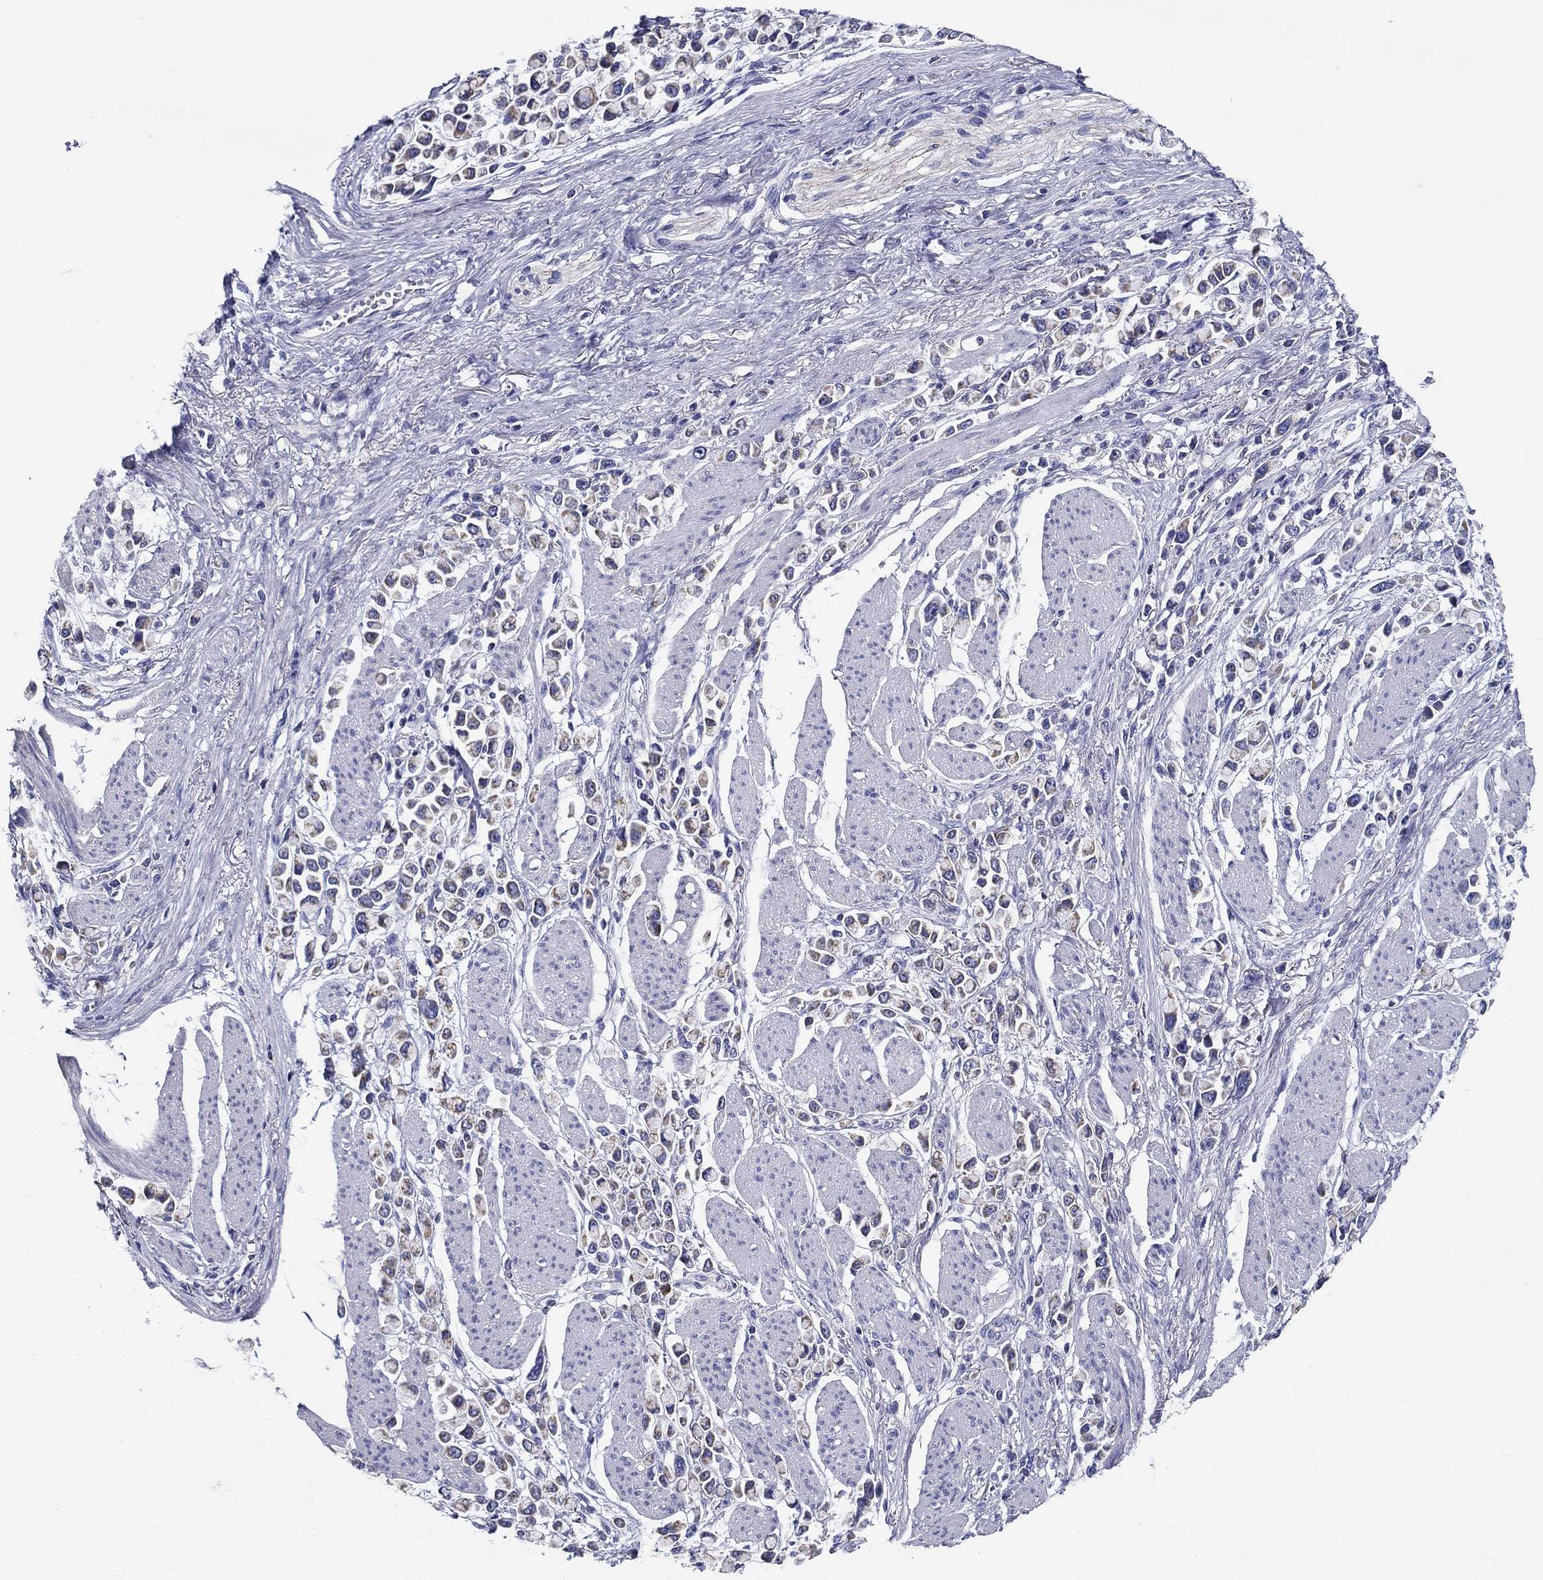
{"staining": {"intensity": "moderate", "quantity": "<25%", "location": "cytoplasmic/membranous"}, "tissue": "stomach cancer", "cell_type": "Tumor cells", "image_type": "cancer", "snomed": [{"axis": "morphology", "description": "Adenocarcinoma, NOS"}, {"axis": "topography", "description": "Stomach"}], "caption": "Moderate cytoplasmic/membranous protein expression is appreciated in about <25% of tumor cells in stomach adenocarcinoma.", "gene": "UPB1", "patient": {"sex": "female", "age": 81}}